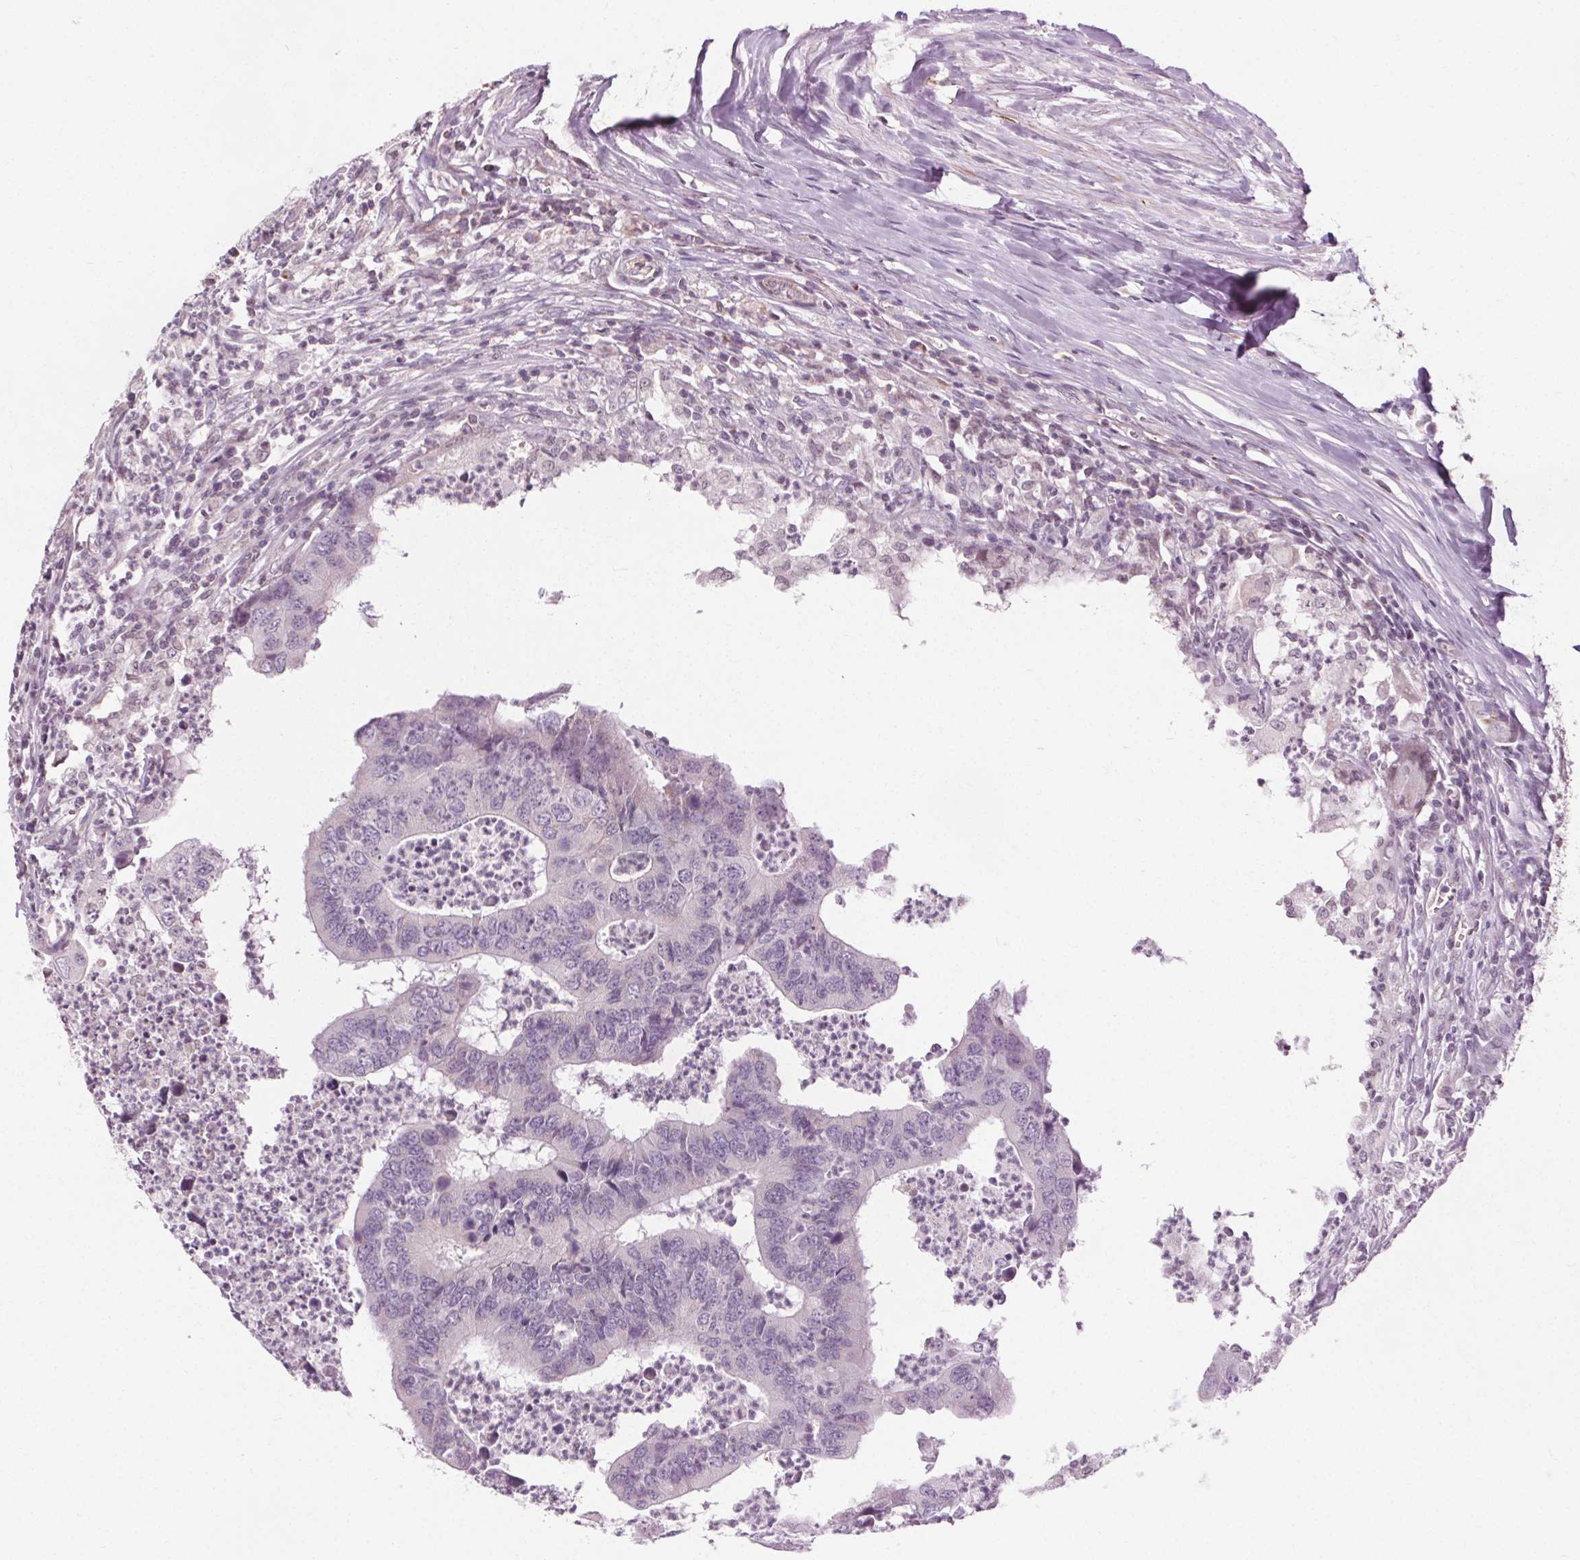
{"staining": {"intensity": "negative", "quantity": "none", "location": "none"}, "tissue": "colorectal cancer", "cell_type": "Tumor cells", "image_type": "cancer", "snomed": [{"axis": "morphology", "description": "Adenocarcinoma, NOS"}, {"axis": "topography", "description": "Colon"}], "caption": "DAB immunohistochemical staining of human adenocarcinoma (colorectal) shows no significant expression in tumor cells.", "gene": "LFNG", "patient": {"sex": "female", "age": 67}}